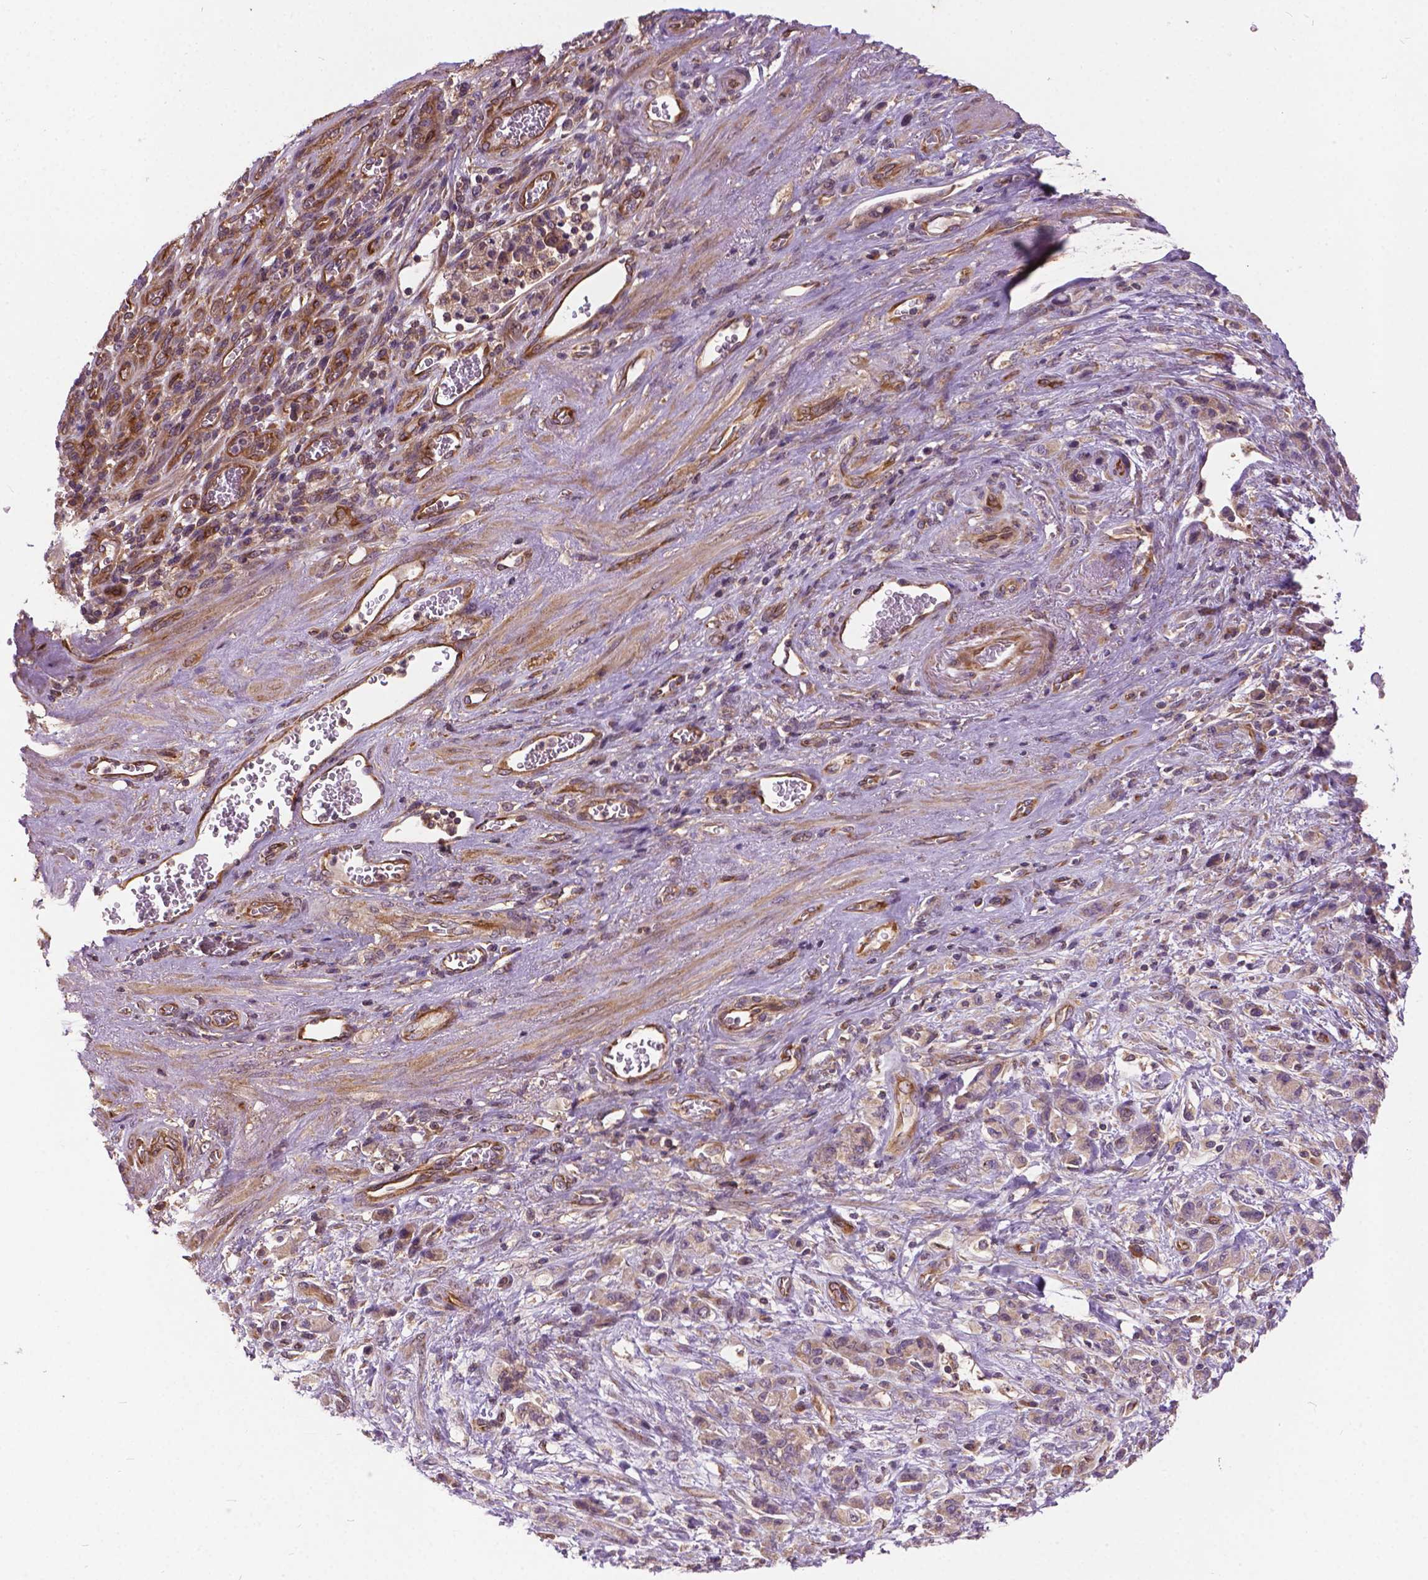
{"staining": {"intensity": "negative", "quantity": "none", "location": "none"}, "tissue": "stomach cancer", "cell_type": "Tumor cells", "image_type": "cancer", "snomed": [{"axis": "morphology", "description": "Adenocarcinoma, NOS"}, {"axis": "topography", "description": "Stomach"}], "caption": "There is no significant staining in tumor cells of stomach cancer.", "gene": "MZT1", "patient": {"sex": "male", "age": 77}}